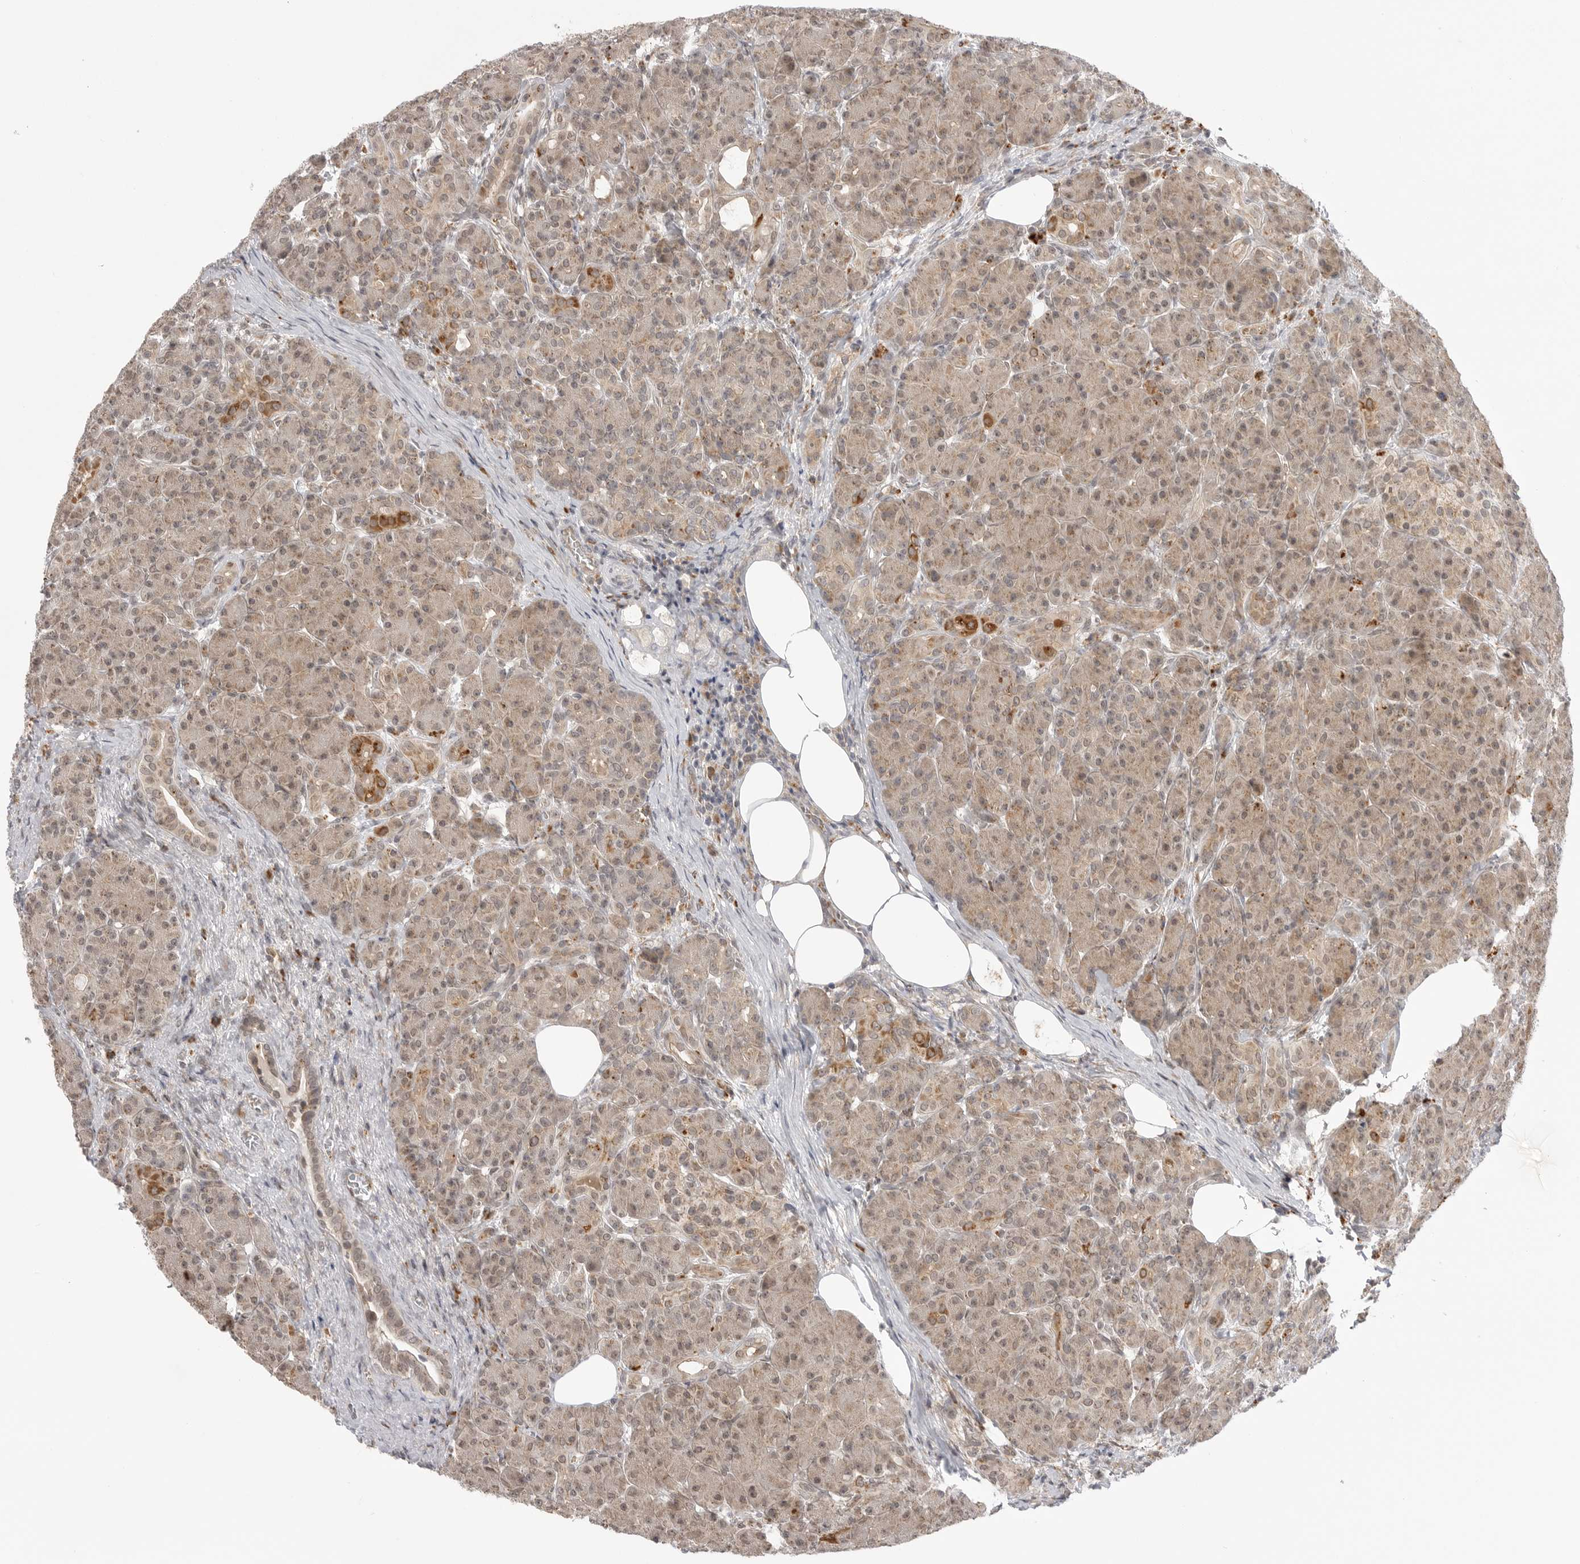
{"staining": {"intensity": "moderate", "quantity": ">75%", "location": "cytoplasmic/membranous"}, "tissue": "pancreas", "cell_type": "Exocrine glandular cells", "image_type": "normal", "snomed": [{"axis": "morphology", "description": "Normal tissue, NOS"}, {"axis": "topography", "description": "Pancreas"}], "caption": "High-power microscopy captured an immunohistochemistry (IHC) histopathology image of benign pancreas, revealing moderate cytoplasmic/membranous staining in about >75% of exocrine glandular cells.", "gene": "KALRN", "patient": {"sex": "male", "age": 63}}